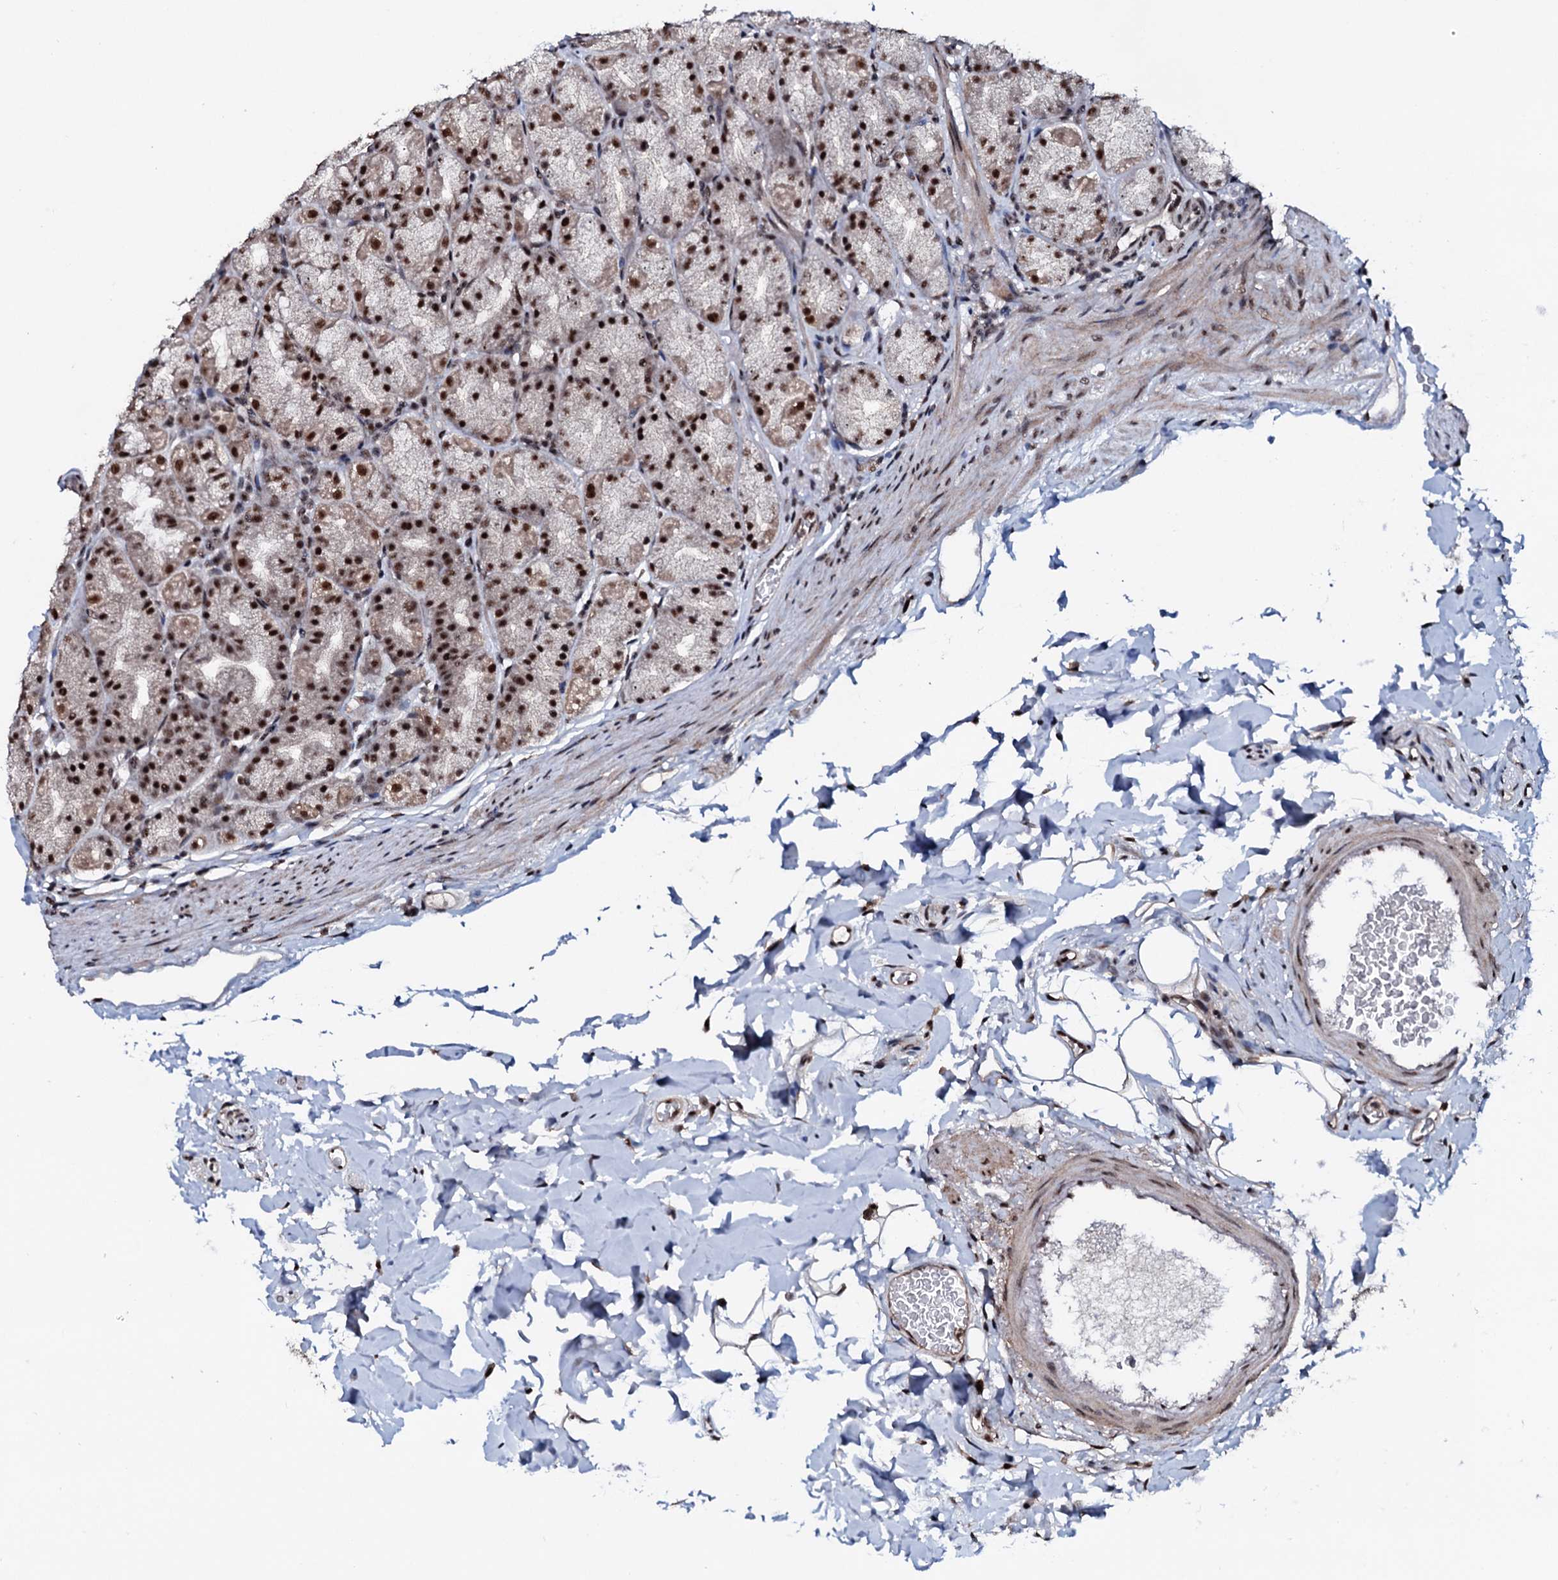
{"staining": {"intensity": "strong", "quantity": ">75%", "location": "nuclear"}, "tissue": "stomach", "cell_type": "Glandular cells", "image_type": "normal", "snomed": [{"axis": "morphology", "description": "Normal tissue, NOS"}, {"axis": "topography", "description": "Stomach, upper"}], "caption": "Protein staining of normal stomach reveals strong nuclear positivity in approximately >75% of glandular cells. (brown staining indicates protein expression, while blue staining denotes nuclei).", "gene": "PRPF18", "patient": {"sex": "male", "age": 68}}